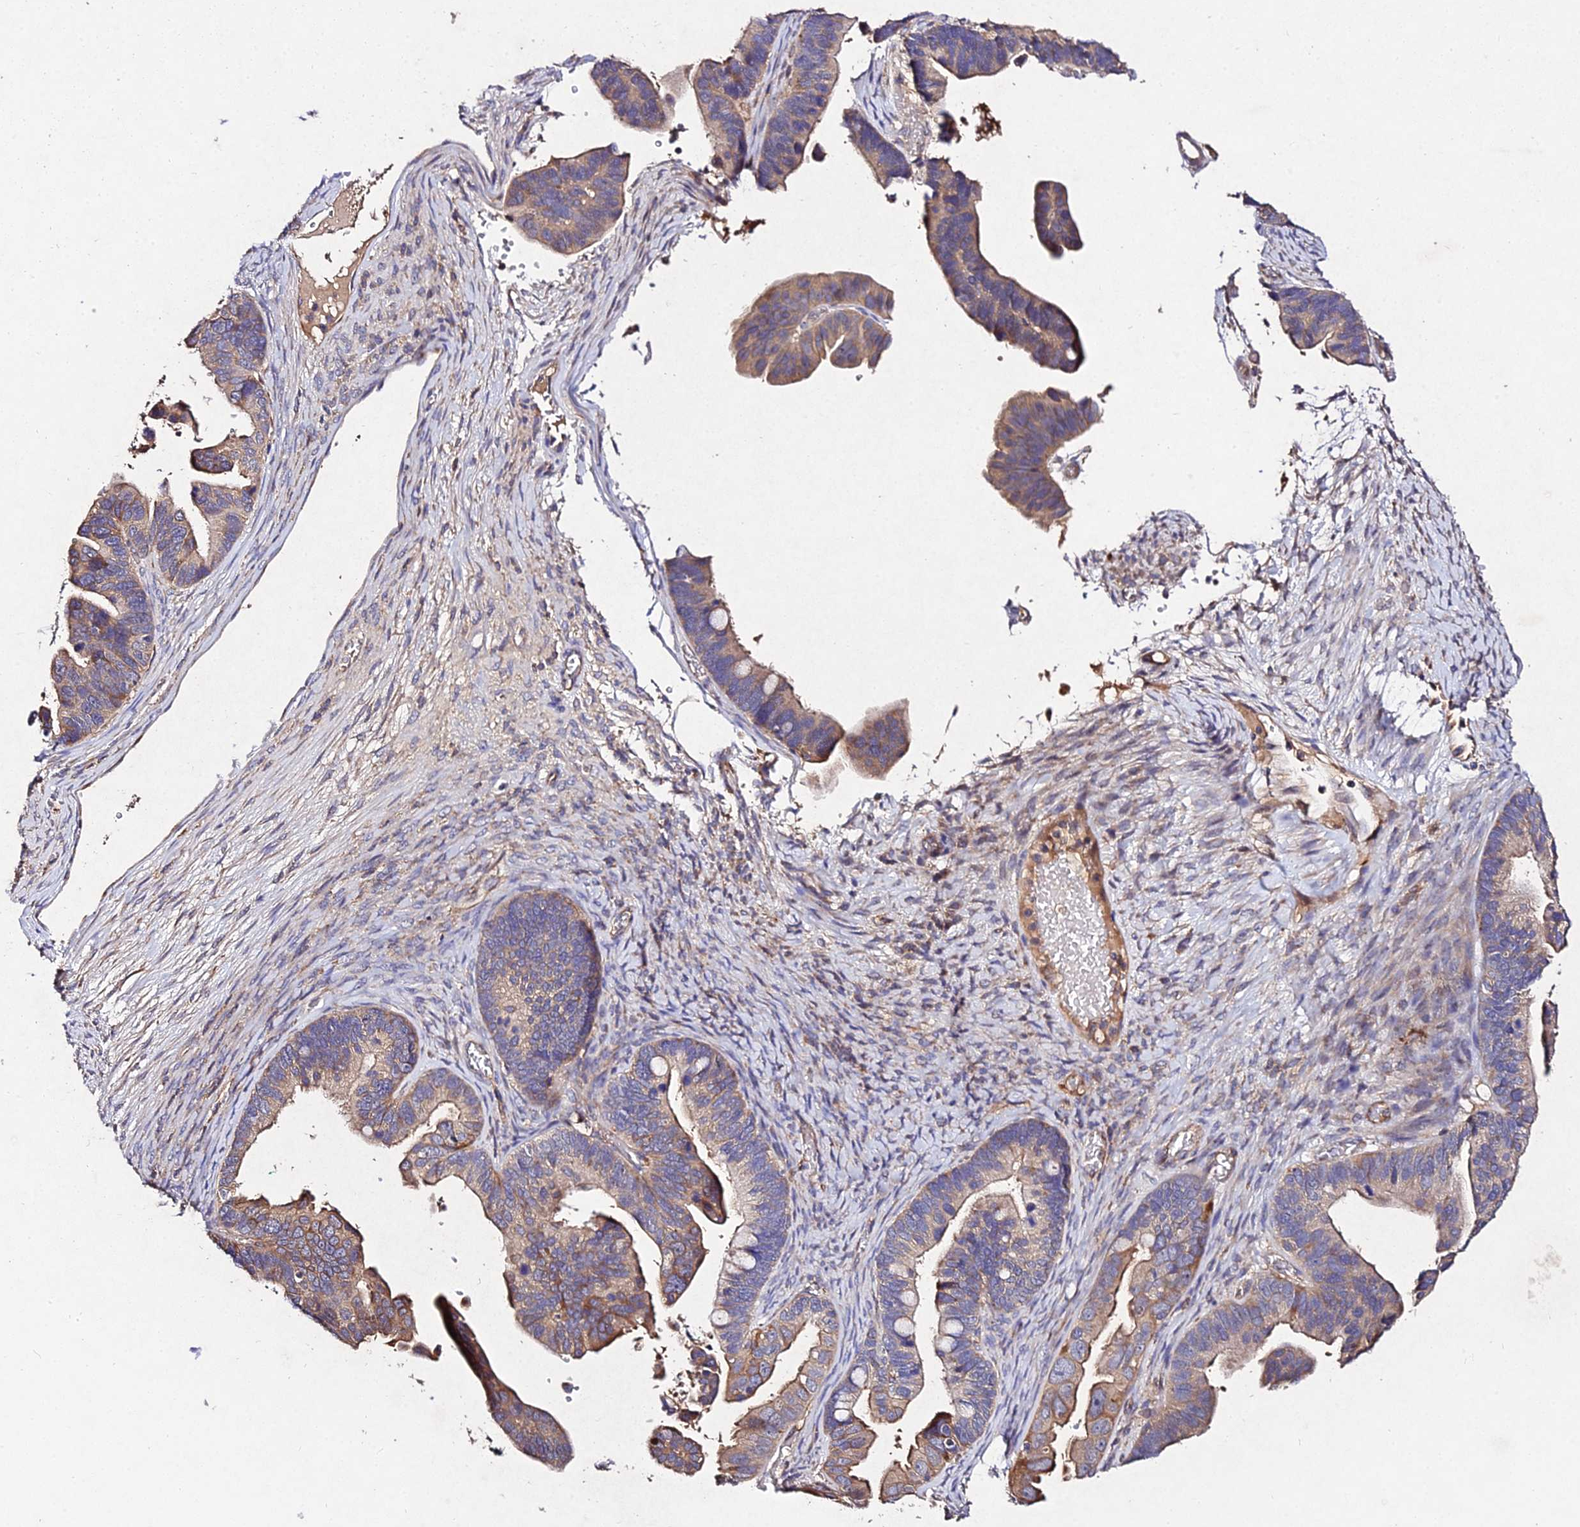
{"staining": {"intensity": "moderate", "quantity": ">75%", "location": "cytoplasmic/membranous"}, "tissue": "ovarian cancer", "cell_type": "Tumor cells", "image_type": "cancer", "snomed": [{"axis": "morphology", "description": "Cystadenocarcinoma, serous, NOS"}, {"axis": "topography", "description": "Ovary"}], "caption": "Immunohistochemical staining of ovarian cancer (serous cystadenocarcinoma) demonstrates medium levels of moderate cytoplasmic/membranous expression in about >75% of tumor cells.", "gene": "AP3M2", "patient": {"sex": "female", "age": 56}}